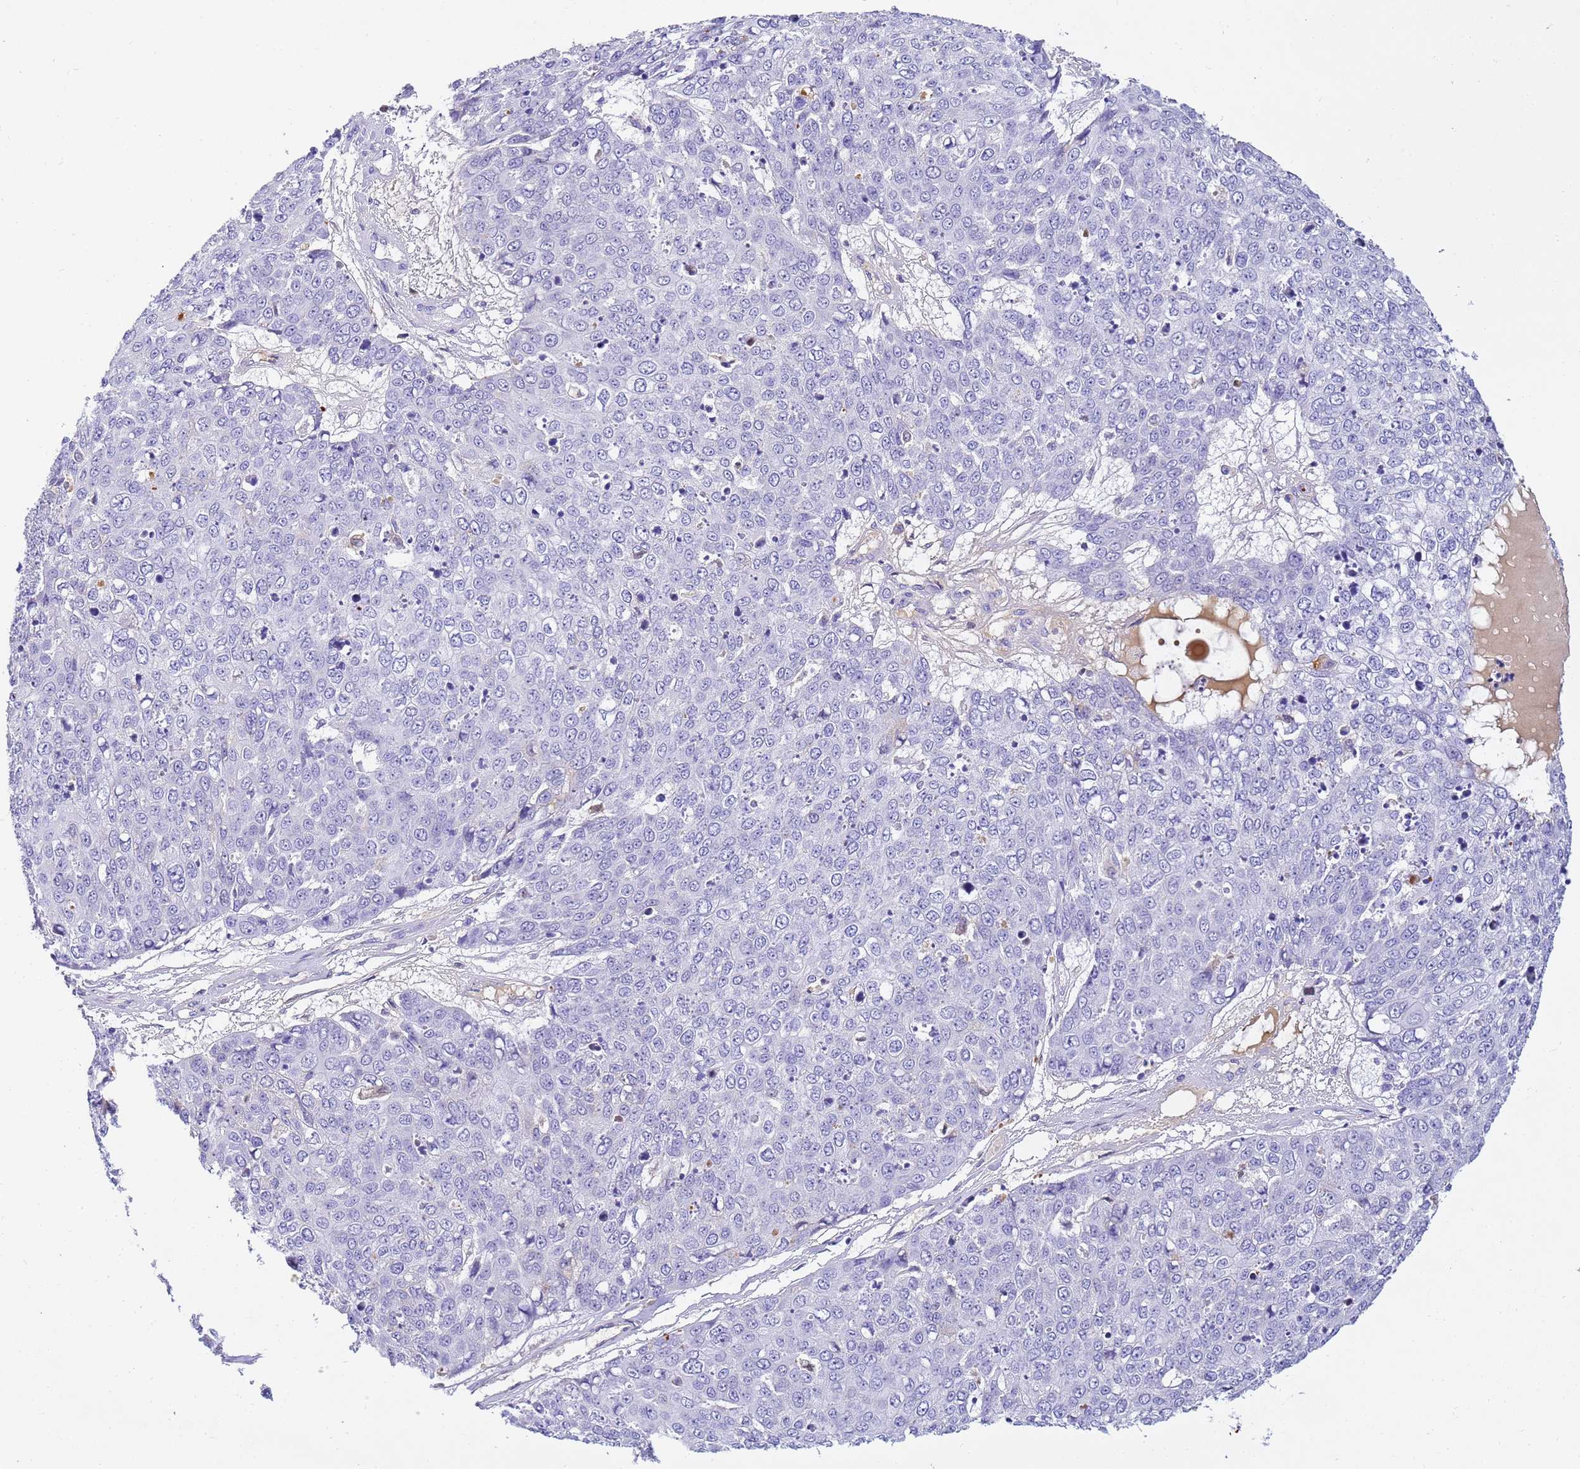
{"staining": {"intensity": "negative", "quantity": "none", "location": "none"}, "tissue": "skin cancer", "cell_type": "Tumor cells", "image_type": "cancer", "snomed": [{"axis": "morphology", "description": "Squamous cell carcinoma, NOS"}, {"axis": "topography", "description": "Skin"}], "caption": "This image is of squamous cell carcinoma (skin) stained with immunohistochemistry to label a protein in brown with the nuclei are counter-stained blue. There is no staining in tumor cells.", "gene": "CFHR2", "patient": {"sex": "female", "age": 44}}